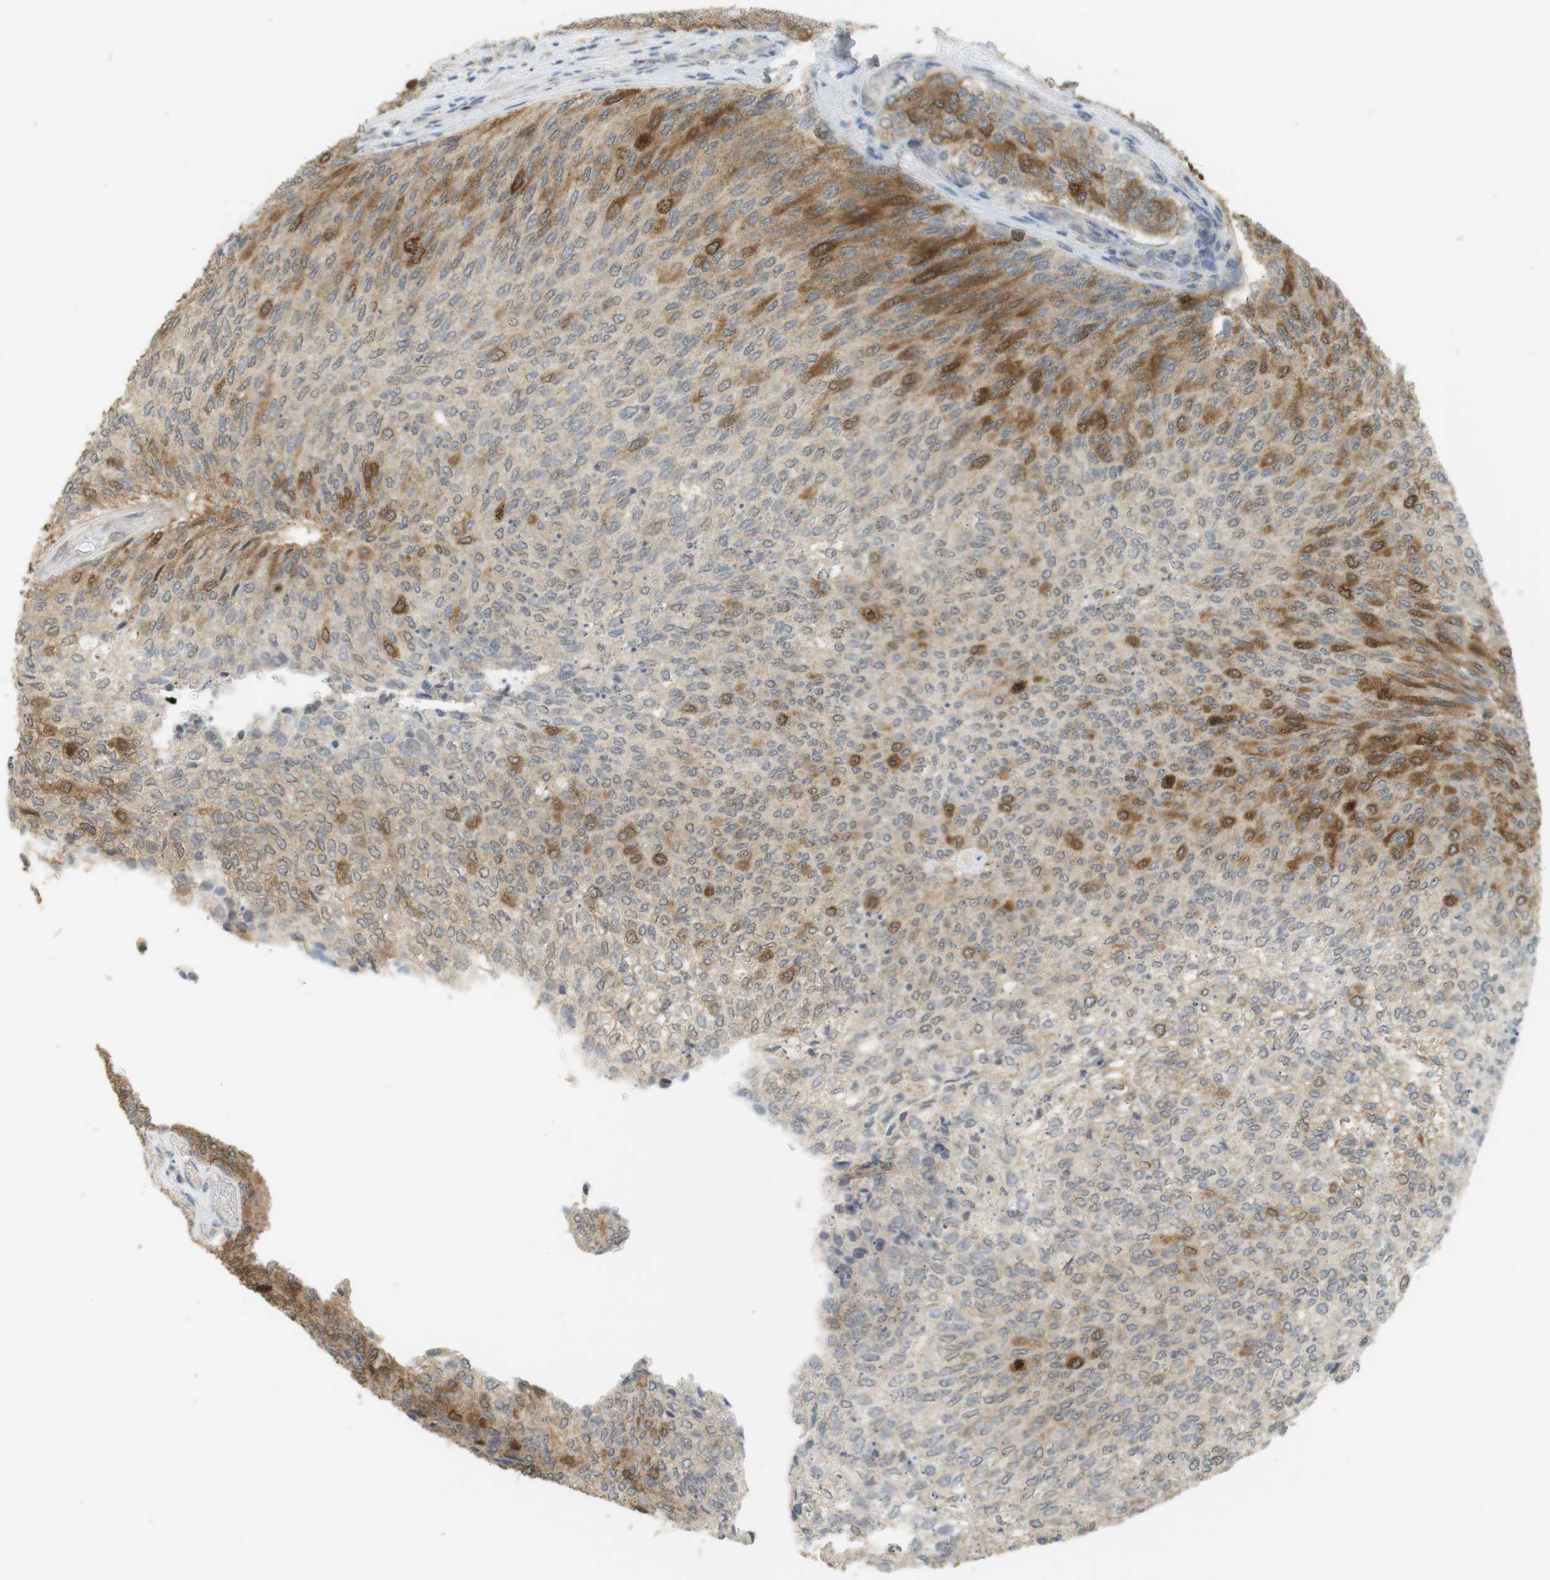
{"staining": {"intensity": "strong", "quantity": "<25%", "location": "cytoplasmic/membranous"}, "tissue": "urothelial cancer", "cell_type": "Tumor cells", "image_type": "cancer", "snomed": [{"axis": "morphology", "description": "Urothelial carcinoma, Low grade"}, {"axis": "topography", "description": "Urinary bladder"}], "caption": "Immunohistochemical staining of human low-grade urothelial carcinoma reveals strong cytoplasmic/membranous protein expression in about <25% of tumor cells. The staining was performed using DAB (3,3'-diaminobenzidine), with brown indicating positive protein expression. Nuclei are stained blue with hematoxylin.", "gene": "TTK", "patient": {"sex": "female", "age": 79}}